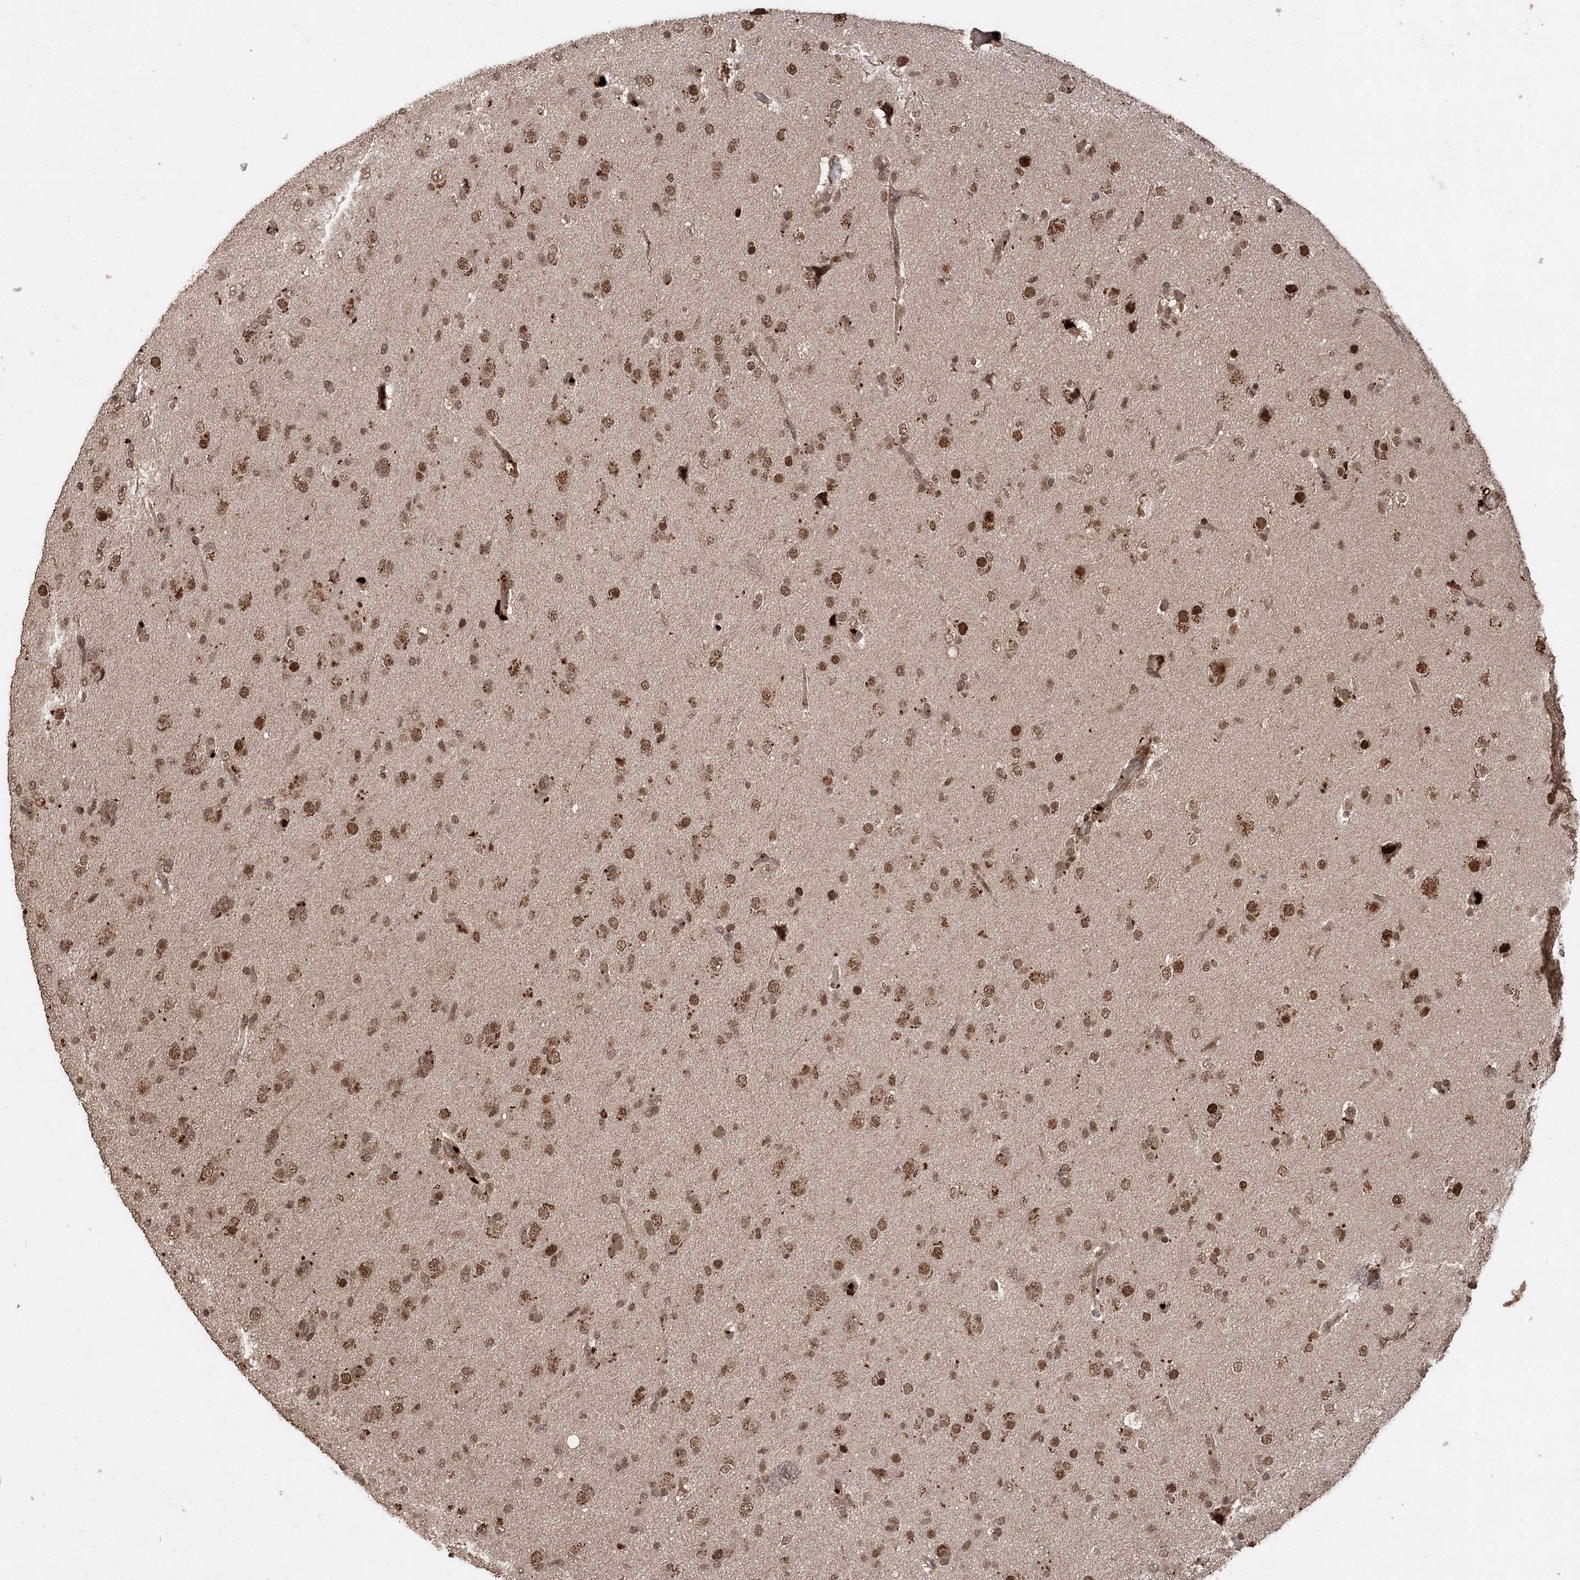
{"staining": {"intensity": "moderate", "quantity": "25%-75%", "location": "nuclear"}, "tissue": "glioma", "cell_type": "Tumor cells", "image_type": "cancer", "snomed": [{"axis": "morphology", "description": "Glioma, malignant, Low grade"}, {"axis": "topography", "description": "Brain"}], "caption": "Glioma tissue reveals moderate nuclear positivity in approximately 25%-75% of tumor cells (Brightfield microscopy of DAB IHC at high magnification).", "gene": "FBXO7", "patient": {"sex": "male", "age": 65}}